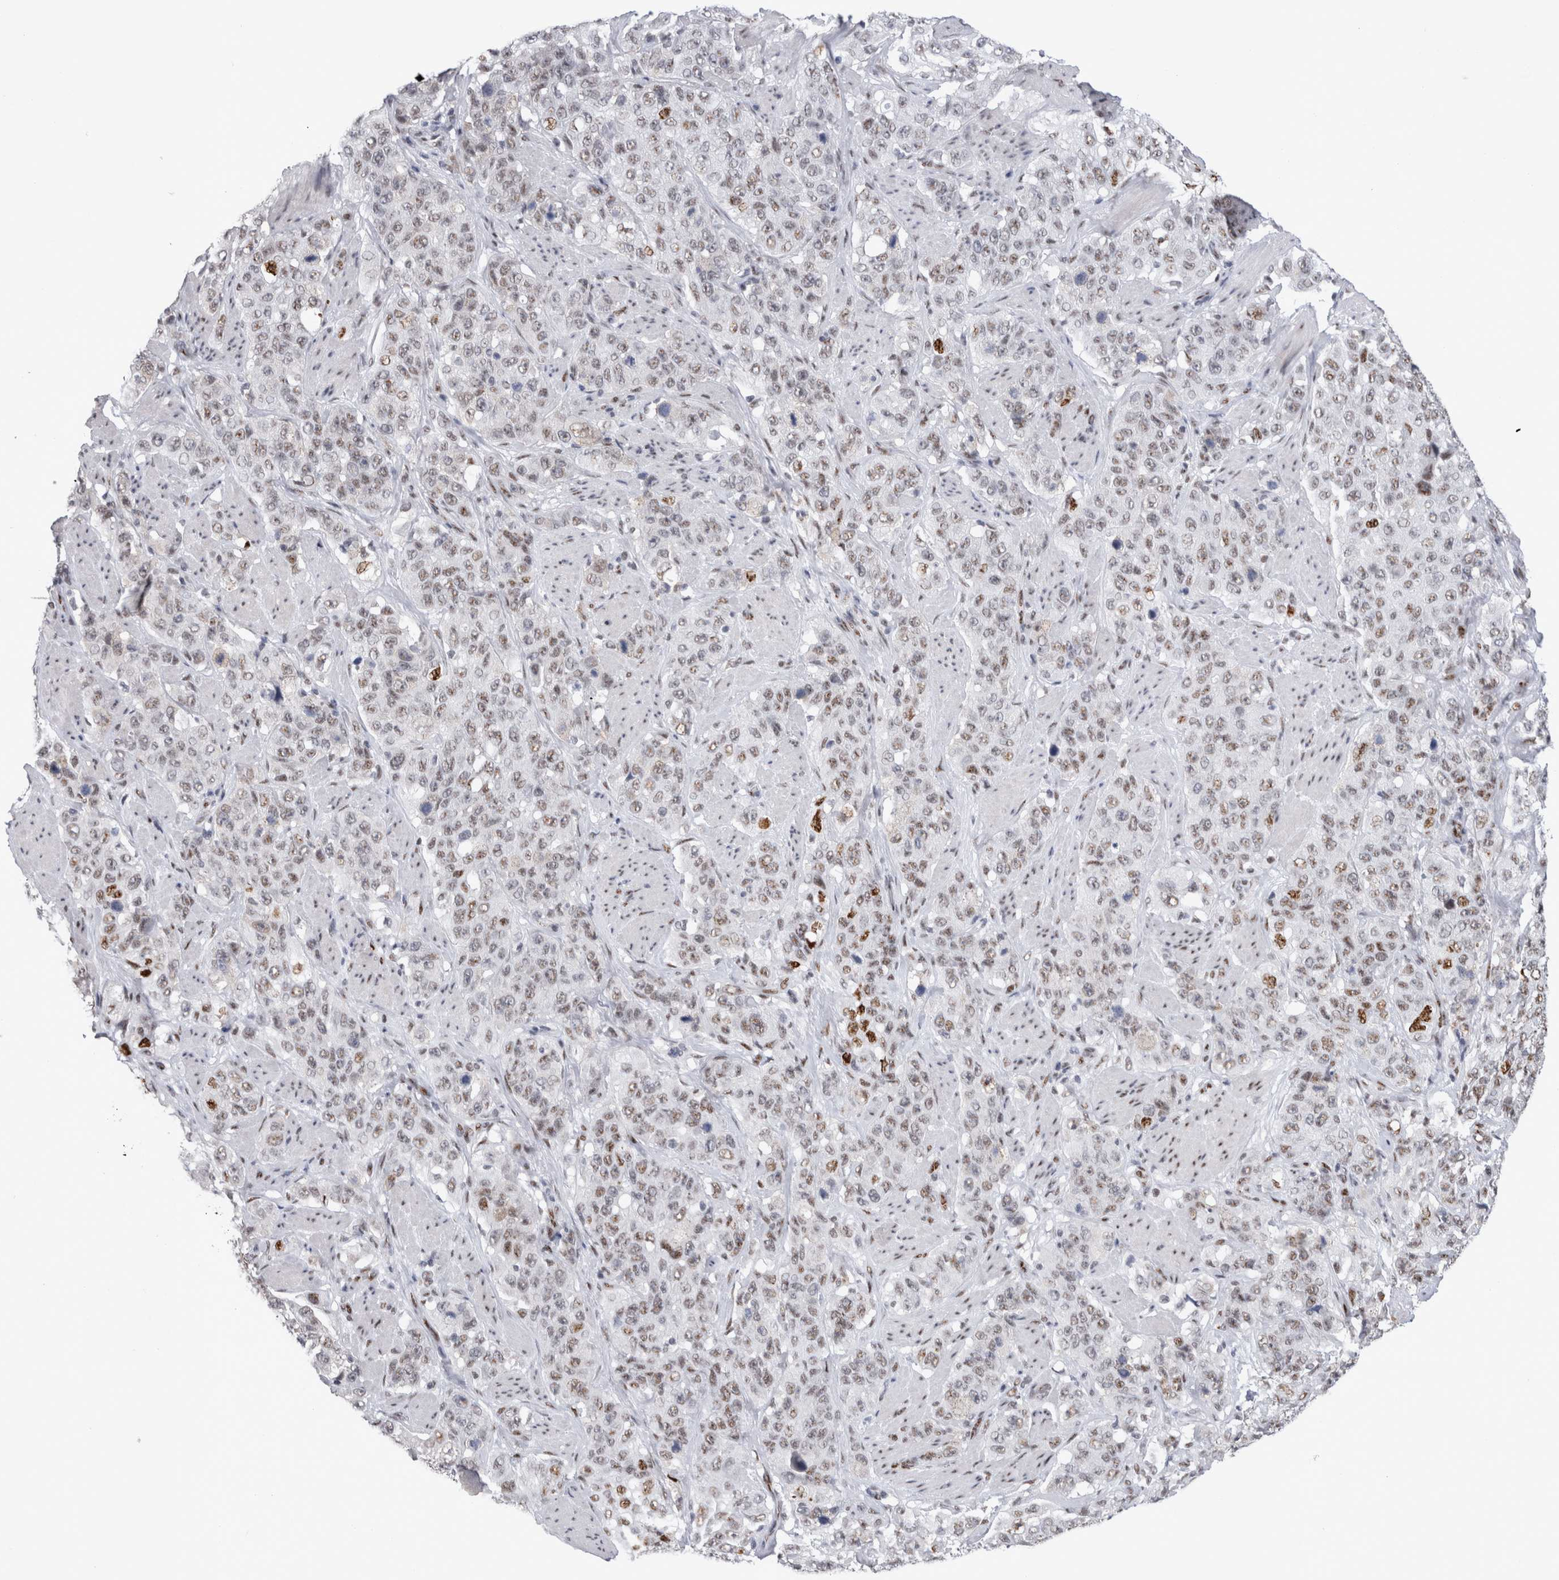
{"staining": {"intensity": "weak", "quantity": ">75%", "location": "nuclear"}, "tissue": "stomach cancer", "cell_type": "Tumor cells", "image_type": "cancer", "snomed": [{"axis": "morphology", "description": "Adenocarcinoma, NOS"}, {"axis": "topography", "description": "Stomach"}], "caption": "Immunohistochemistry (IHC) histopathology image of stomach adenocarcinoma stained for a protein (brown), which displays low levels of weak nuclear positivity in about >75% of tumor cells.", "gene": "RBM6", "patient": {"sex": "male", "age": 48}}